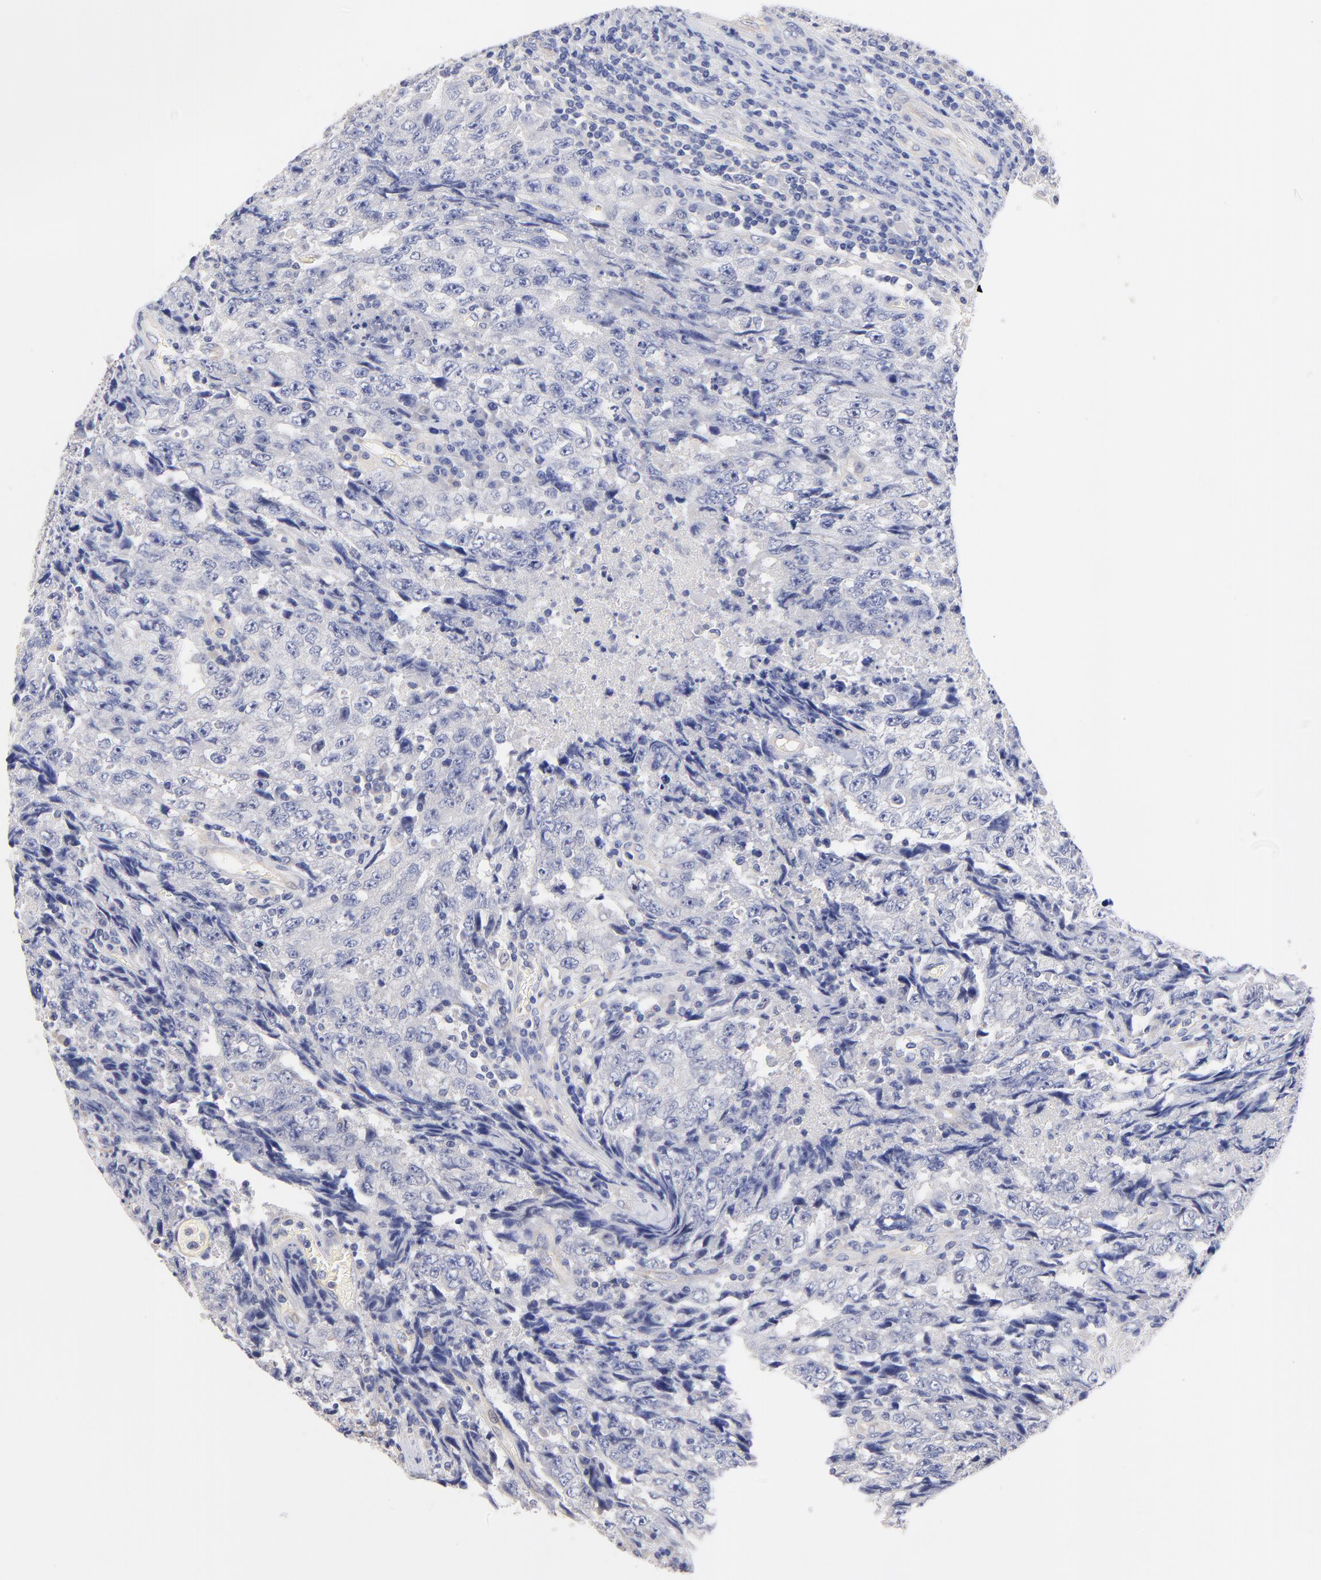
{"staining": {"intensity": "negative", "quantity": "none", "location": "none"}, "tissue": "testis cancer", "cell_type": "Tumor cells", "image_type": "cancer", "snomed": [{"axis": "morphology", "description": "Necrosis, NOS"}, {"axis": "morphology", "description": "Carcinoma, Embryonal, NOS"}, {"axis": "topography", "description": "Testis"}], "caption": "DAB (3,3'-diaminobenzidine) immunohistochemical staining of embryonal carcinoma (testis) shows no significant expression in tumor cells.", "gene": "HS3ST1", "patient": {"sex": "male", "age": 19}}